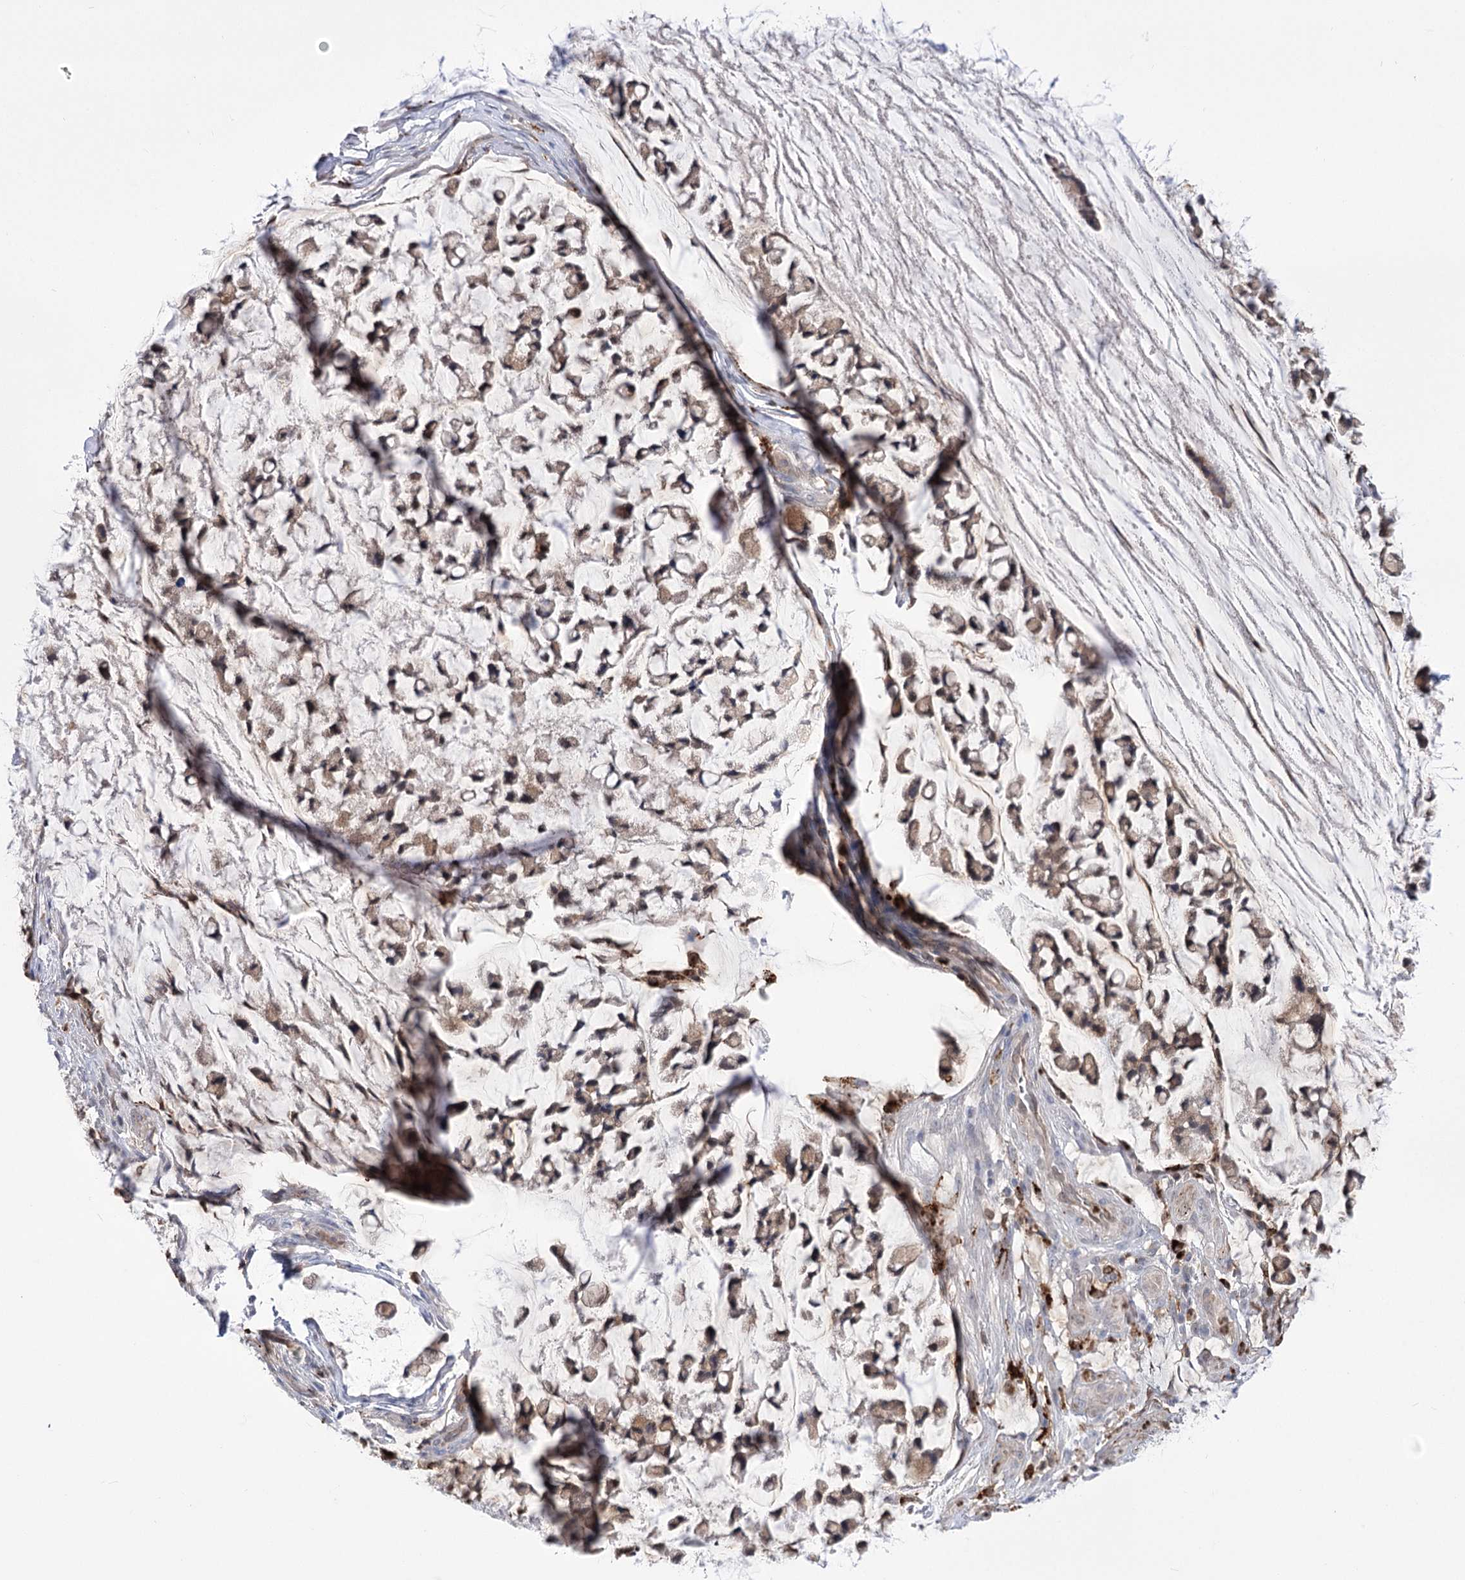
{"staining": {"intensity": "weak", "quantity": ">75%", "location": "cytoplasmic/membranous"}, "tissue": "stomach cancer", "cell_type": "Tumor cells", "image_type": "cancer", "snomed": [{"axis": "morphology", "description": "Adenocarcinoma, NOS"}, {"axis": "topography", "description": "Stomach, lower"}], "caption": "Tumor cells display weak cytoplasmic/membranous positivity in approximately >75% of cells in adenocarcinoma (stomach).", "gene": "SIAE", "patient": {"sex": "male", "age": 67}}